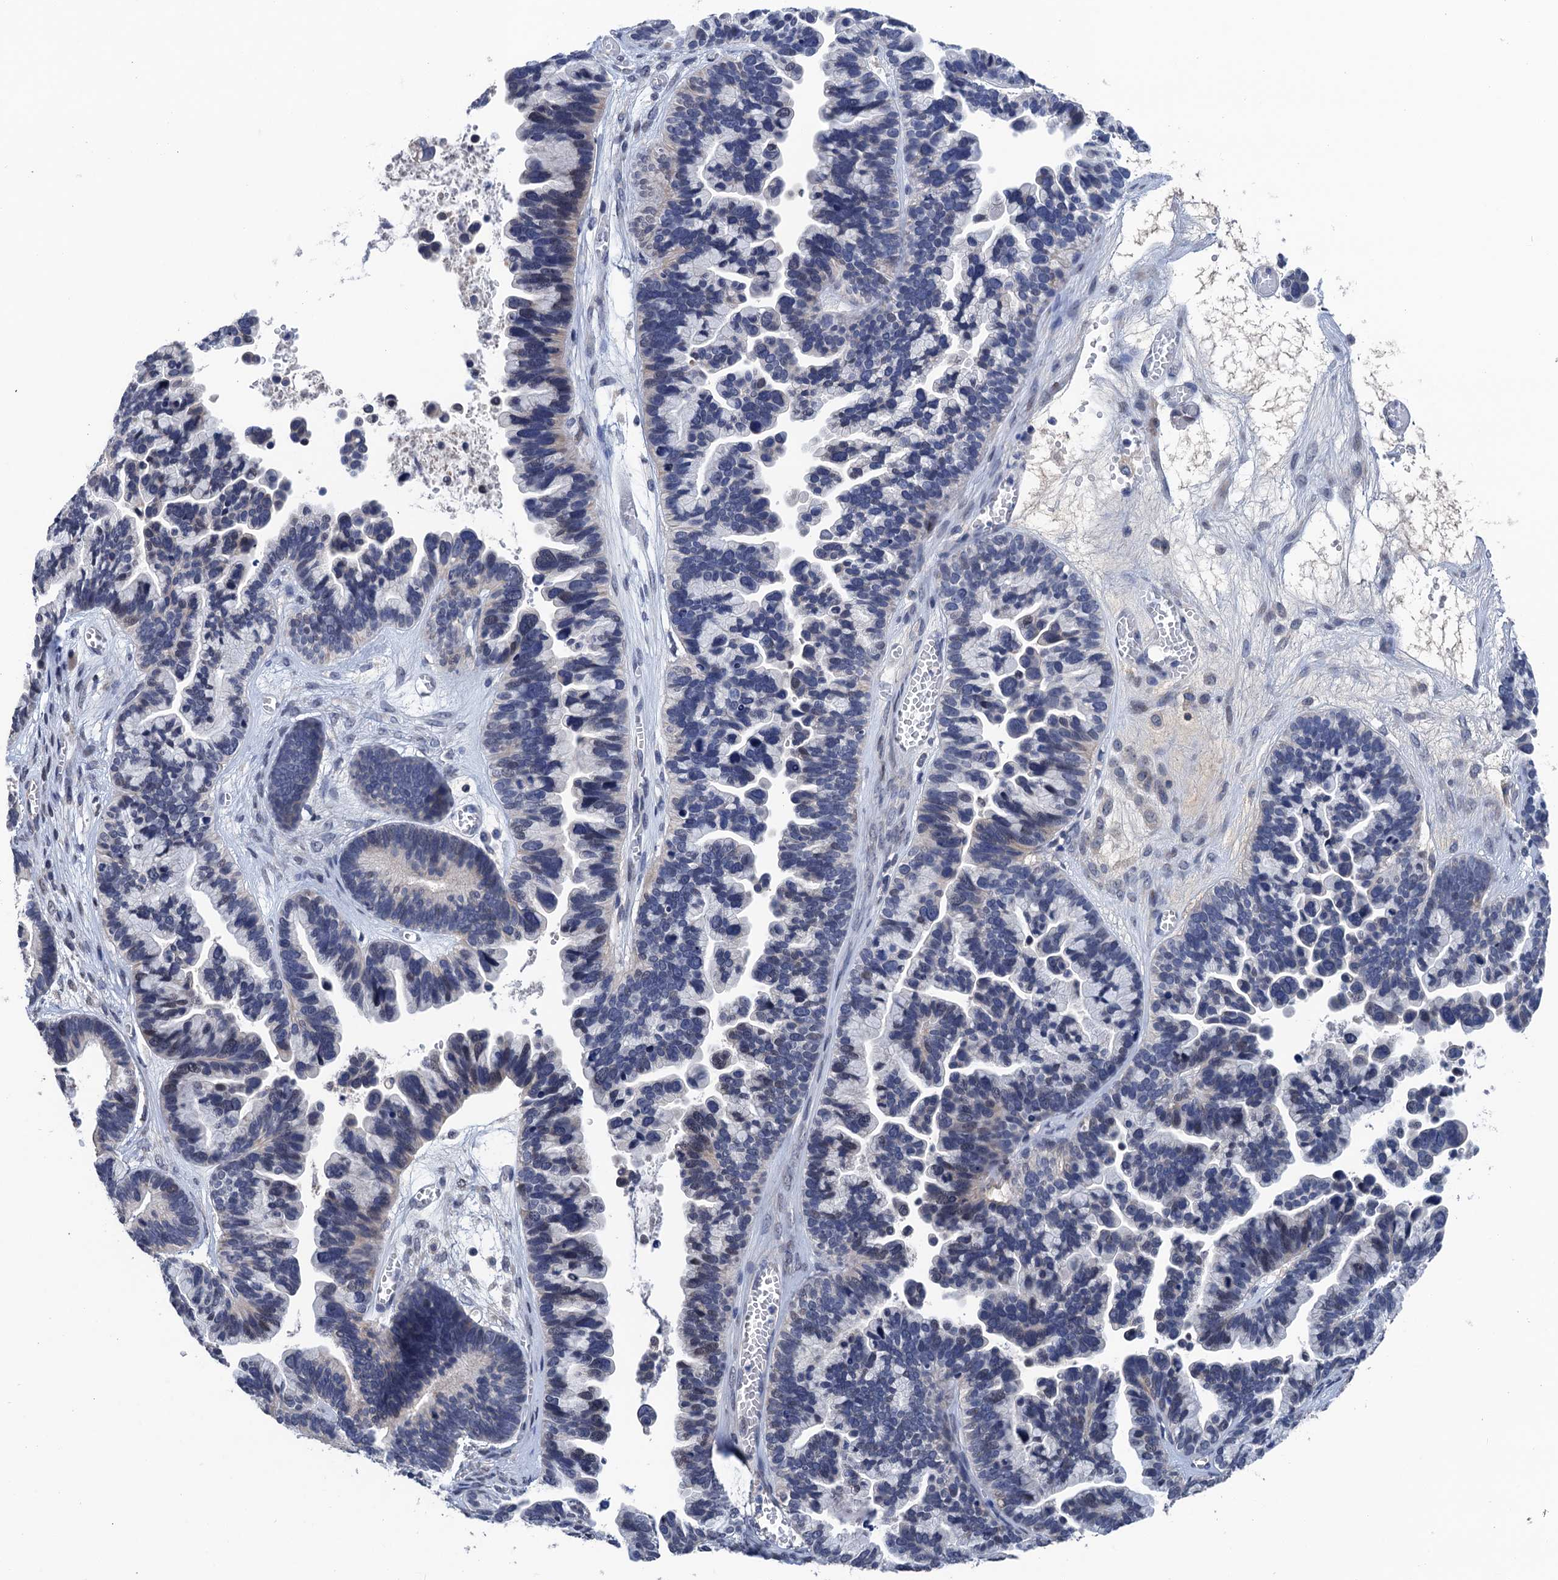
{"staining": {"intensity": "negative", "quantity": "none", "location": "none"}, "tissue": "ovarian cancer", "cell_type": "Tumor cells", "image_type": "cancer", "snomed": [{"axis": "morphology", "description": "Cystadenocarcinoma, serous, NOS"}, {"axis": "topography", "description": "Ovary"}], "caption": "Serous cystadenocarcinoma (ovarian) stained for a protein using IHC demonstrates no staining tumor cells.", "gene": "ART5", "patient": {"sex": "female", "age": 56}}